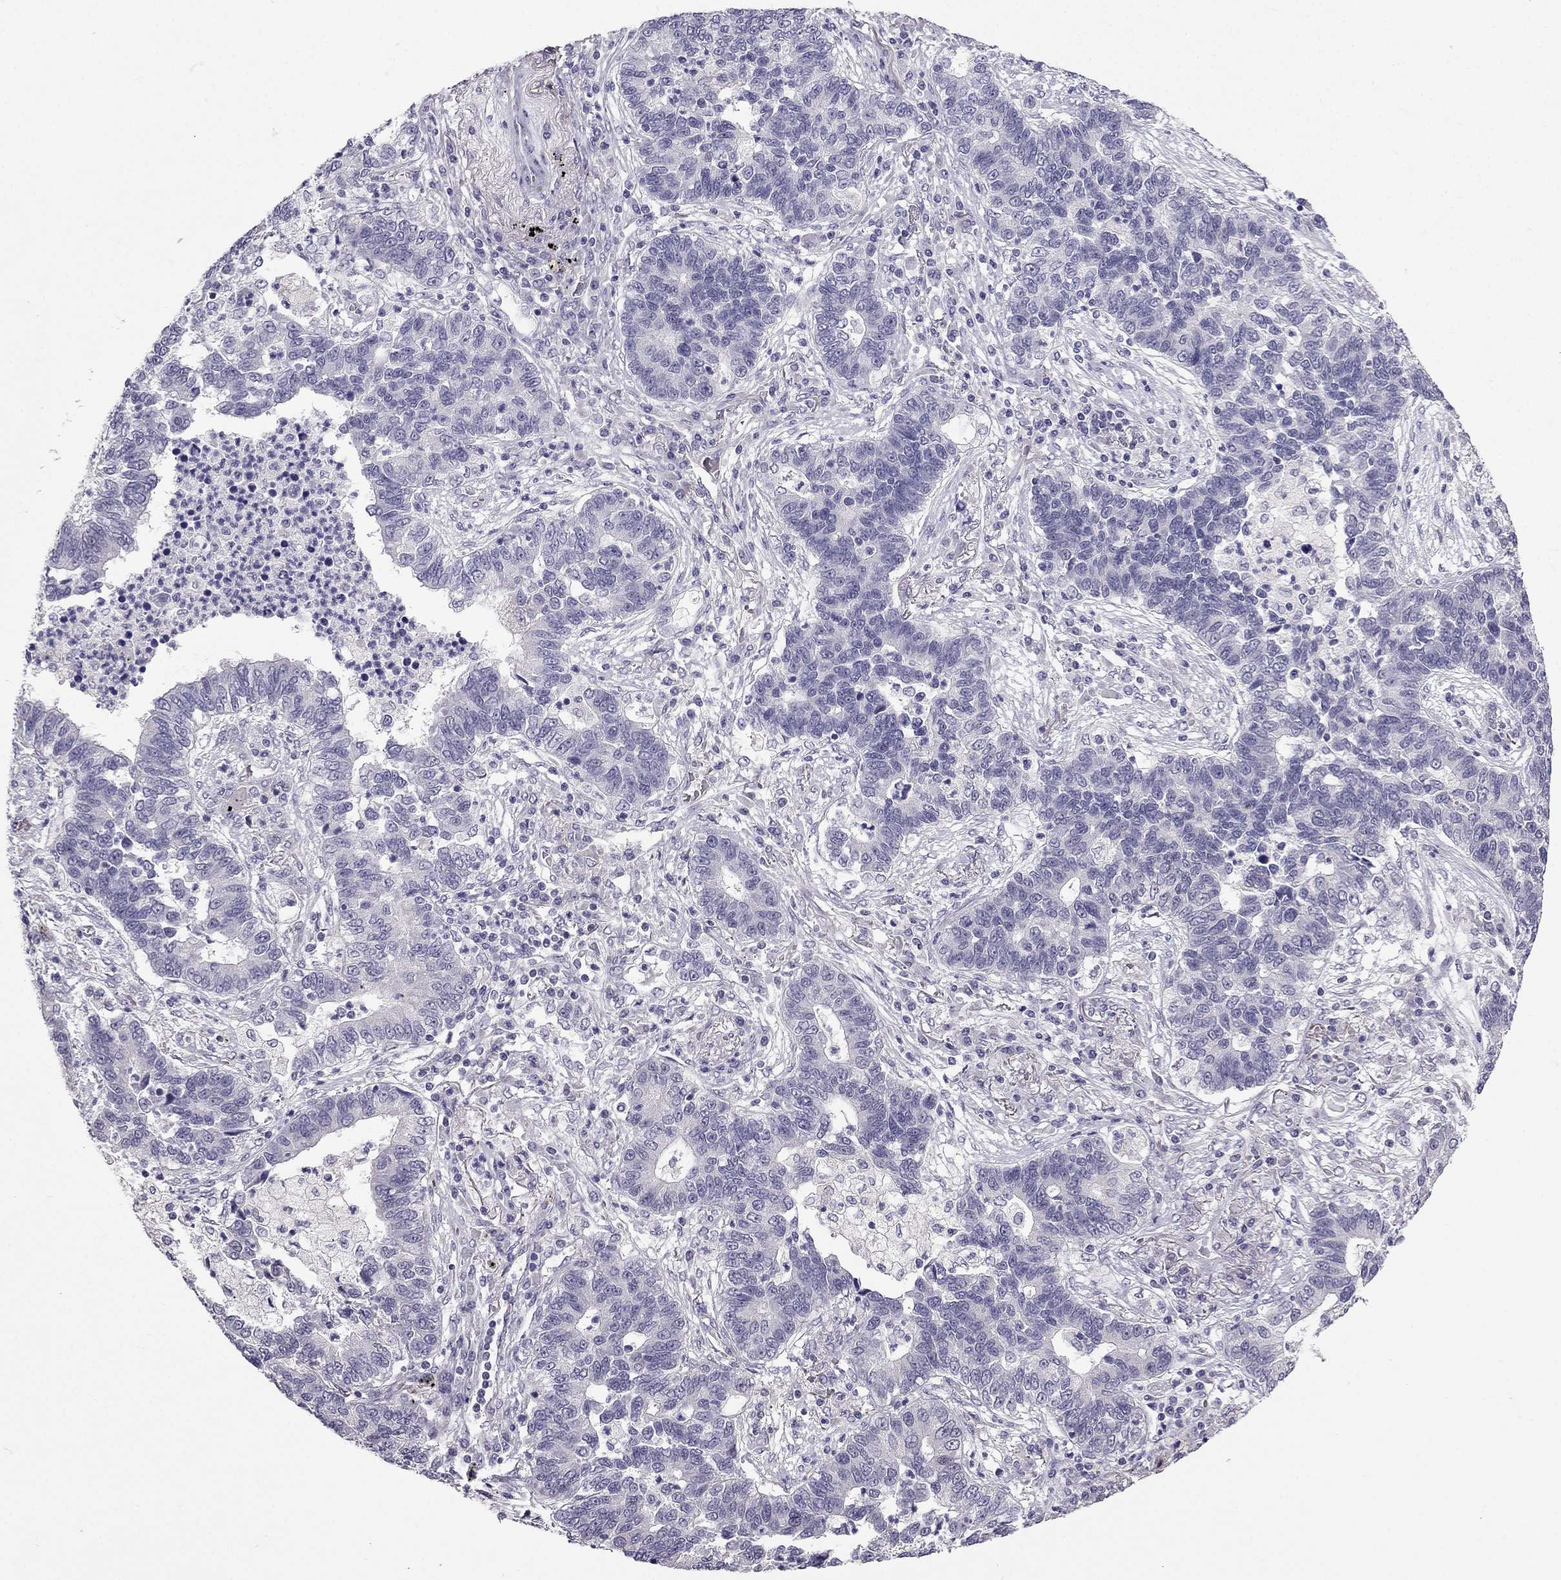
{"staining": {"intensity": "negative", "quantity": "none", "location": "none"}, "tissue": "lung cancer", "cell_type": "Tumor cells", "image_type": "cancer", "snomed": [{"axis": "morphology", "description": "Adenocarcinoma, NOS"}, {"axis": "topography", "description": "Lung"}], "caption": "Lung adenocarcinoma was stained to show a protein in brown. There is no significant staining in tumor cells.", "gene": "HSFX1", "patient": {"sex": "female", "age": 57}}